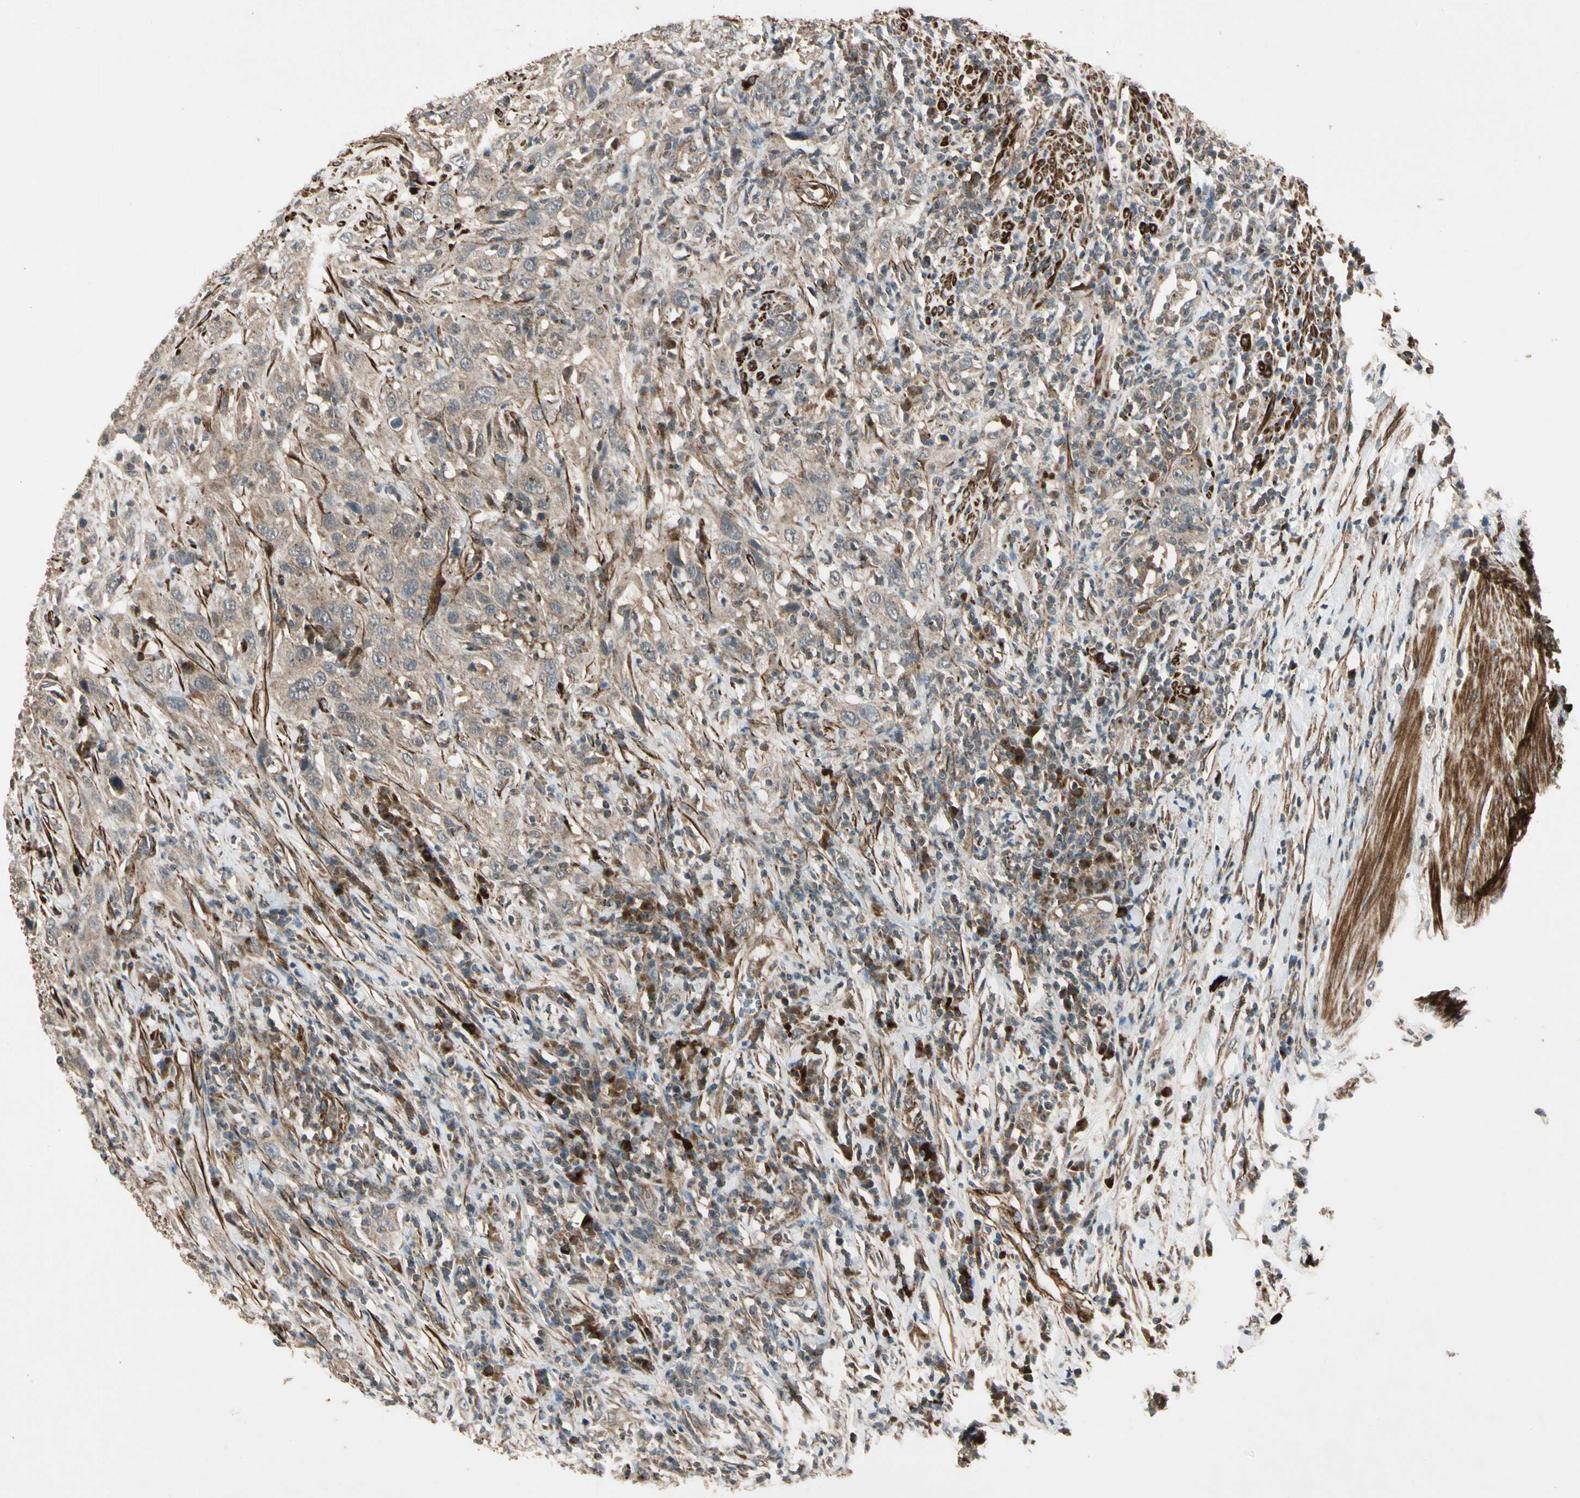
{"staining": {"intensity": "weak", "quantity": ">75%", "location": "cytoplasmic/membranous"}, "tissue": "urothelial cancer", "cell_type": "Tumor cells", "image_type": "cancer", "snomed": [{"axis": "morphology", "description": "Urothelial carcinoma, High grade"}, {"axis": "topography", "description": "Urinary bladder"}], "caption": "A brown stain labels weak cytoplasmic/membranous staining of a protein in high-grade urothelial carcinoma tumor cells. (DAB (3,3'-diaminobenzidine) IHC, brown staining for protein, blue staining for nuclei).", "gene": "GCK", "patient": {"sex": "male", "age": 61}}